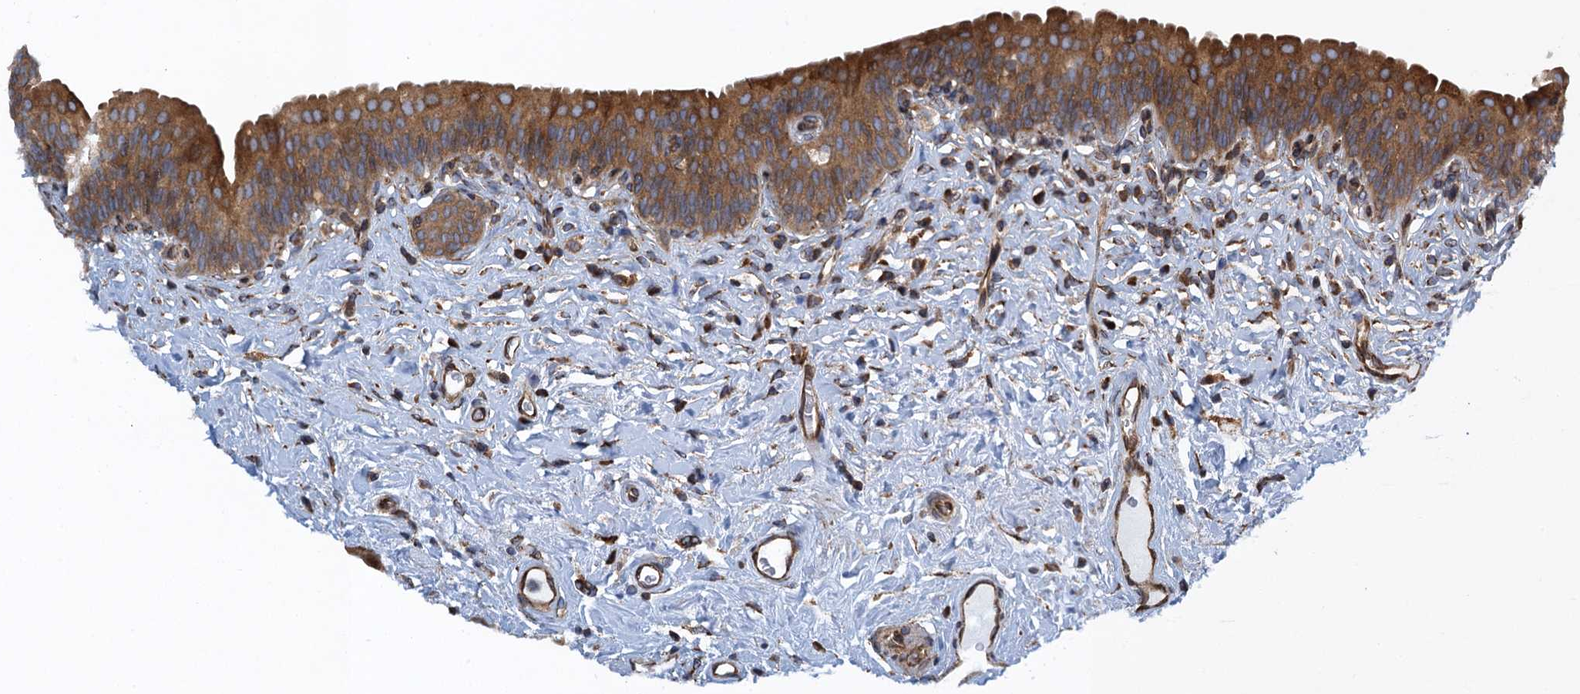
{"staining": {"intensity": "moderate", "quantity": ">75%", "location": "cytoplasmic/membranous"}, "tissue": "urinary bladder", "cell_type": "Urothelial cells", "image_type": "normal", "snomed": [{"axis": "morphology", "description": "Normal tissue, NOS"}, {"axis": "topography", "description": "Urinary bladder"}], "caption": "About >75% of urothelial cells in normal human urinary bladder display moderate cytoplasmic/membranous protein expression as visualized by brown immunohistochemical staining.", "gene": "MDM1", "patient": {"sex": "male", "age": 83}}